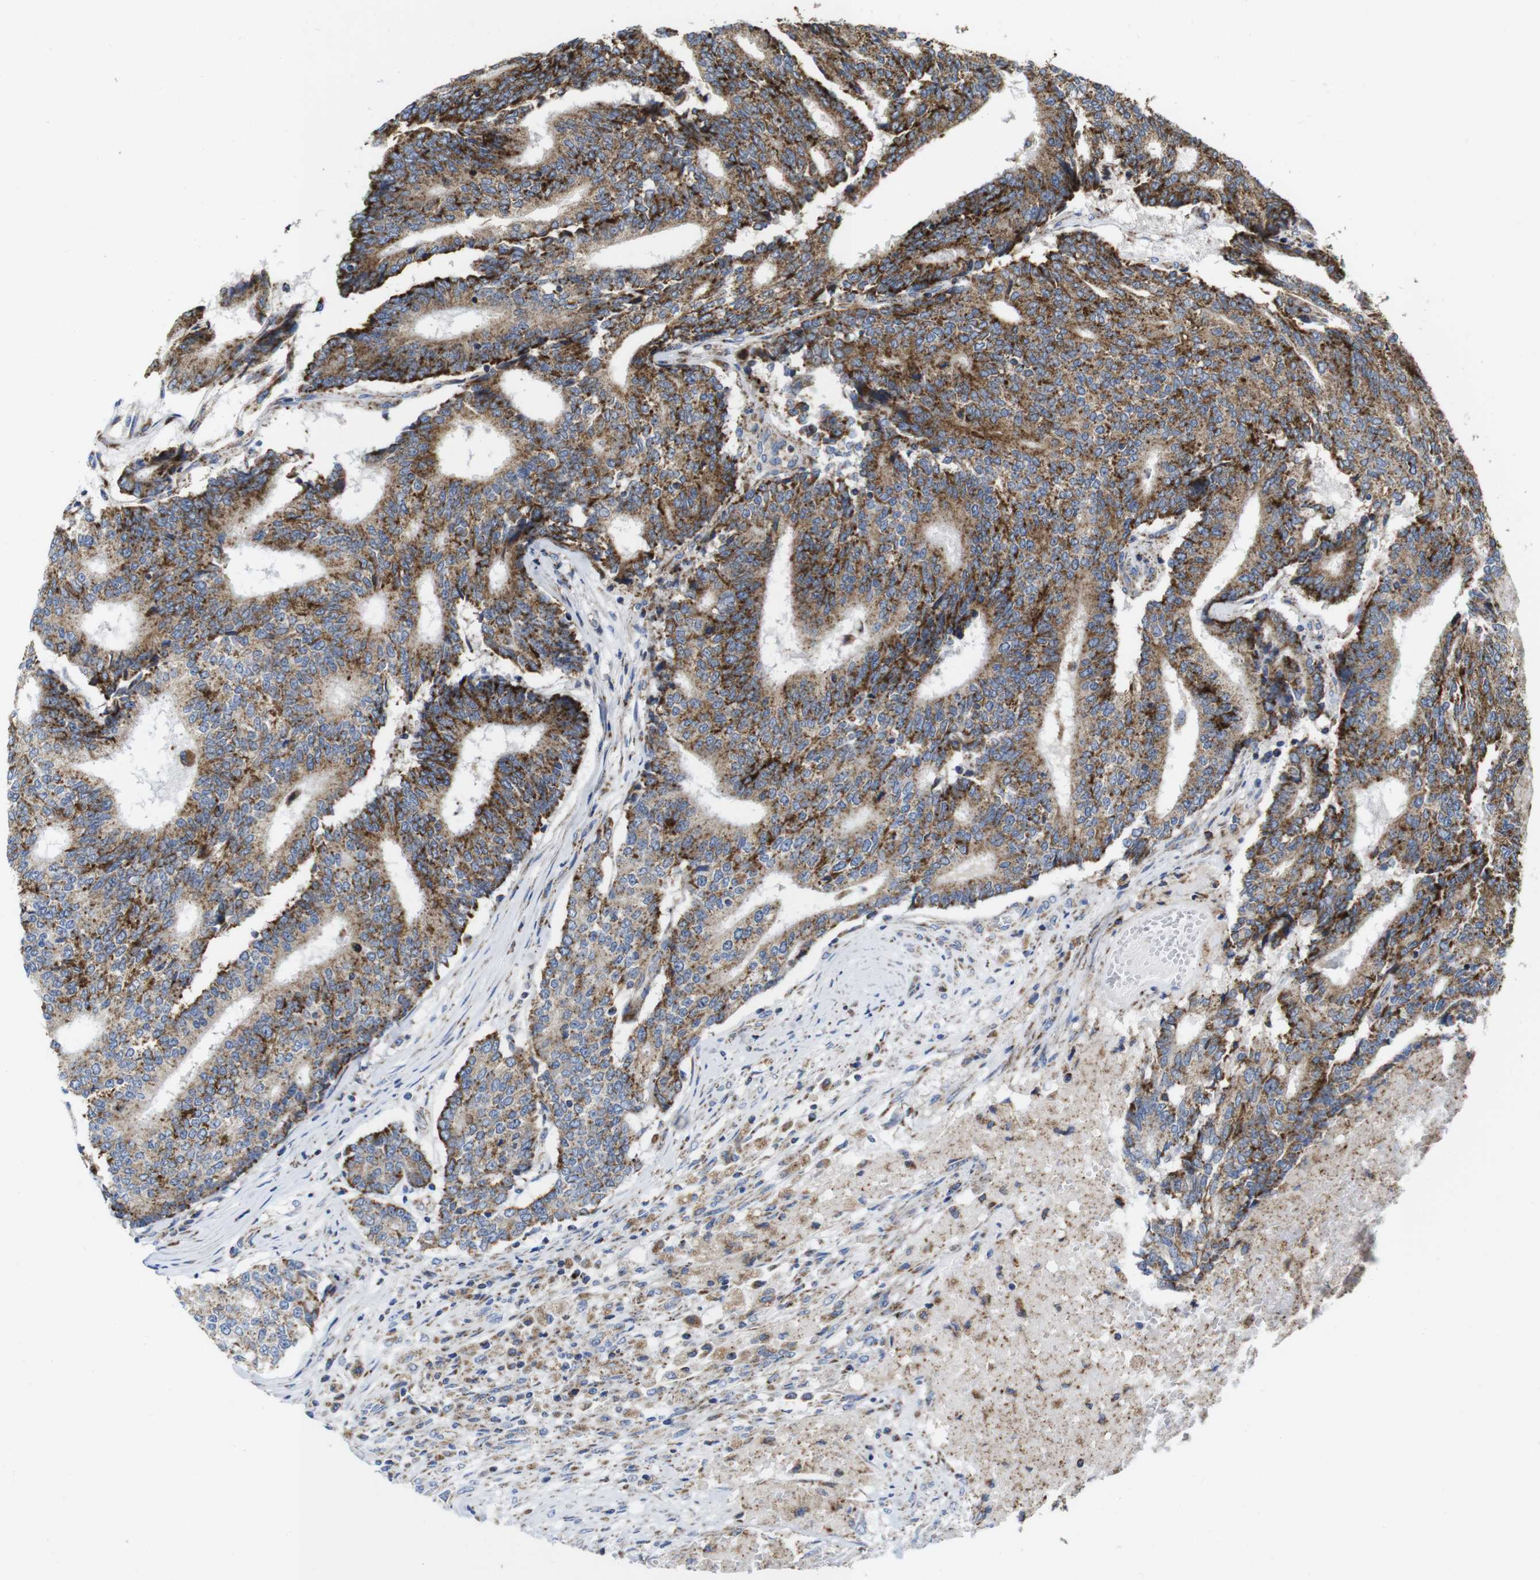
{"staining": {"intensity": "moderate", "quantity": ">75%", "location": "cytoplasmic/membranous"}, "tissue": "prostate cancer", "cell_type": "Tumor cells", "image_type": "cancer", "snomed": [{"axis": "morphology", "description": "Normal tissue, NOS"}, {"axis": "morphology", "description": "Adenocarcinoma, High grade"}, {"axis": "topography", "description": "Prostate"}, {"axis": "topography", "description": "Seminal veicle"}], "caption": "A brown stain labels moderate cytoplasmic/membranous expression of a protein in human prostate cancer tumor cells. (Brightfield microscopy of DAB IHC at high magnification).", "gene": "TMEM192", "patient": {"sex": "male", "age": 55}}